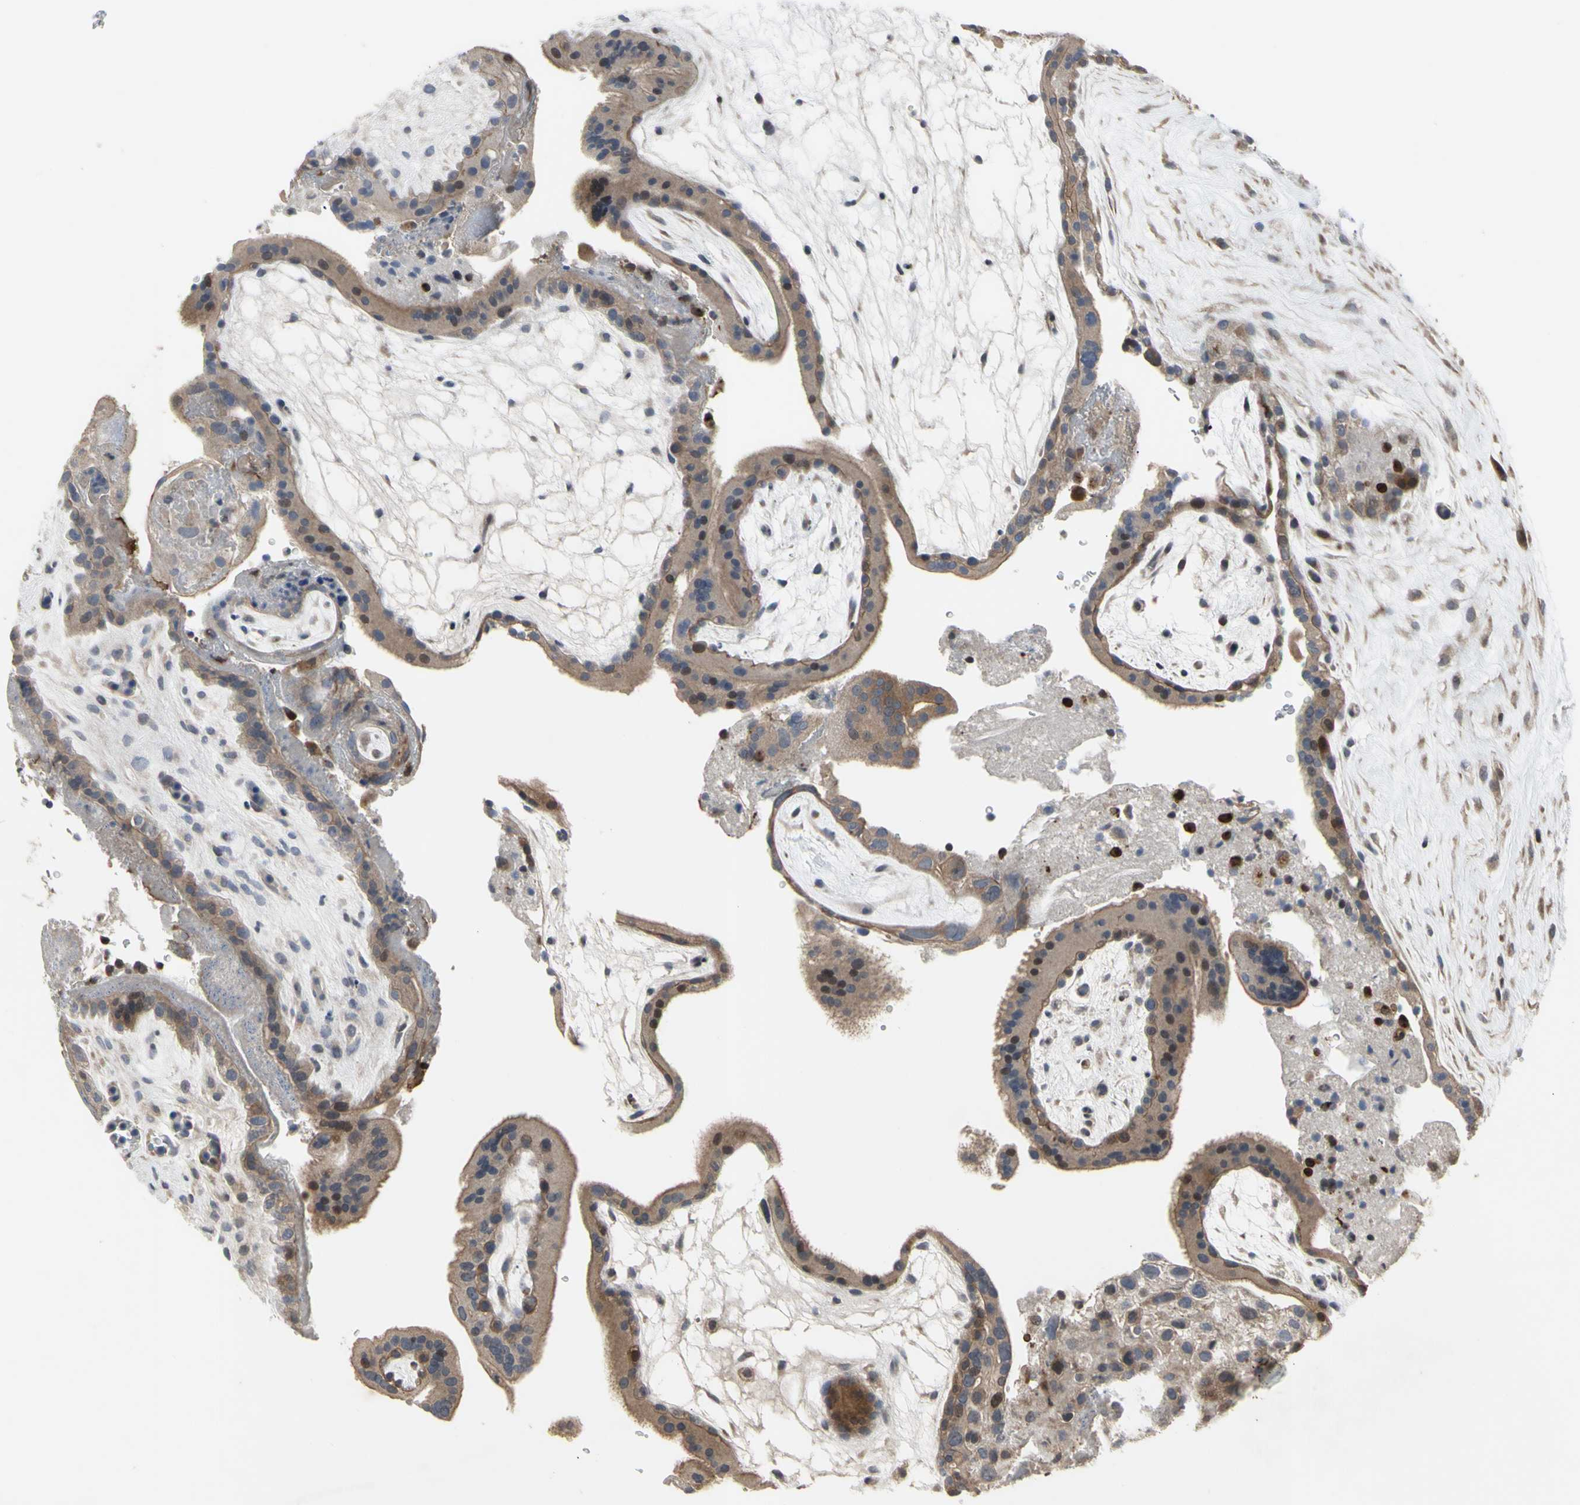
{"staining": {"intensity": "weak", "quantity": ">75%", "location": "cytoplasmic/membranous,nuclear"}, "tissue": "placenta", "cell_type": "Decidual cells", "image_type": "normal", "snomed": [{"axis": "morphology", "description": "Normal tissue, NOS"}, {"axis": "topography", "description": "Placenta"}], "caption": "Immunohistochemical staining of benign placenta displays low levels of weak cytoplasmic/membranous,nuclear staining in approximately >75% of decidual cells. (DAB IHC with brightfield microscopy, high magnification).", "gene": "PLXNA2", "patient": {"sex": "female", "age": 19}}